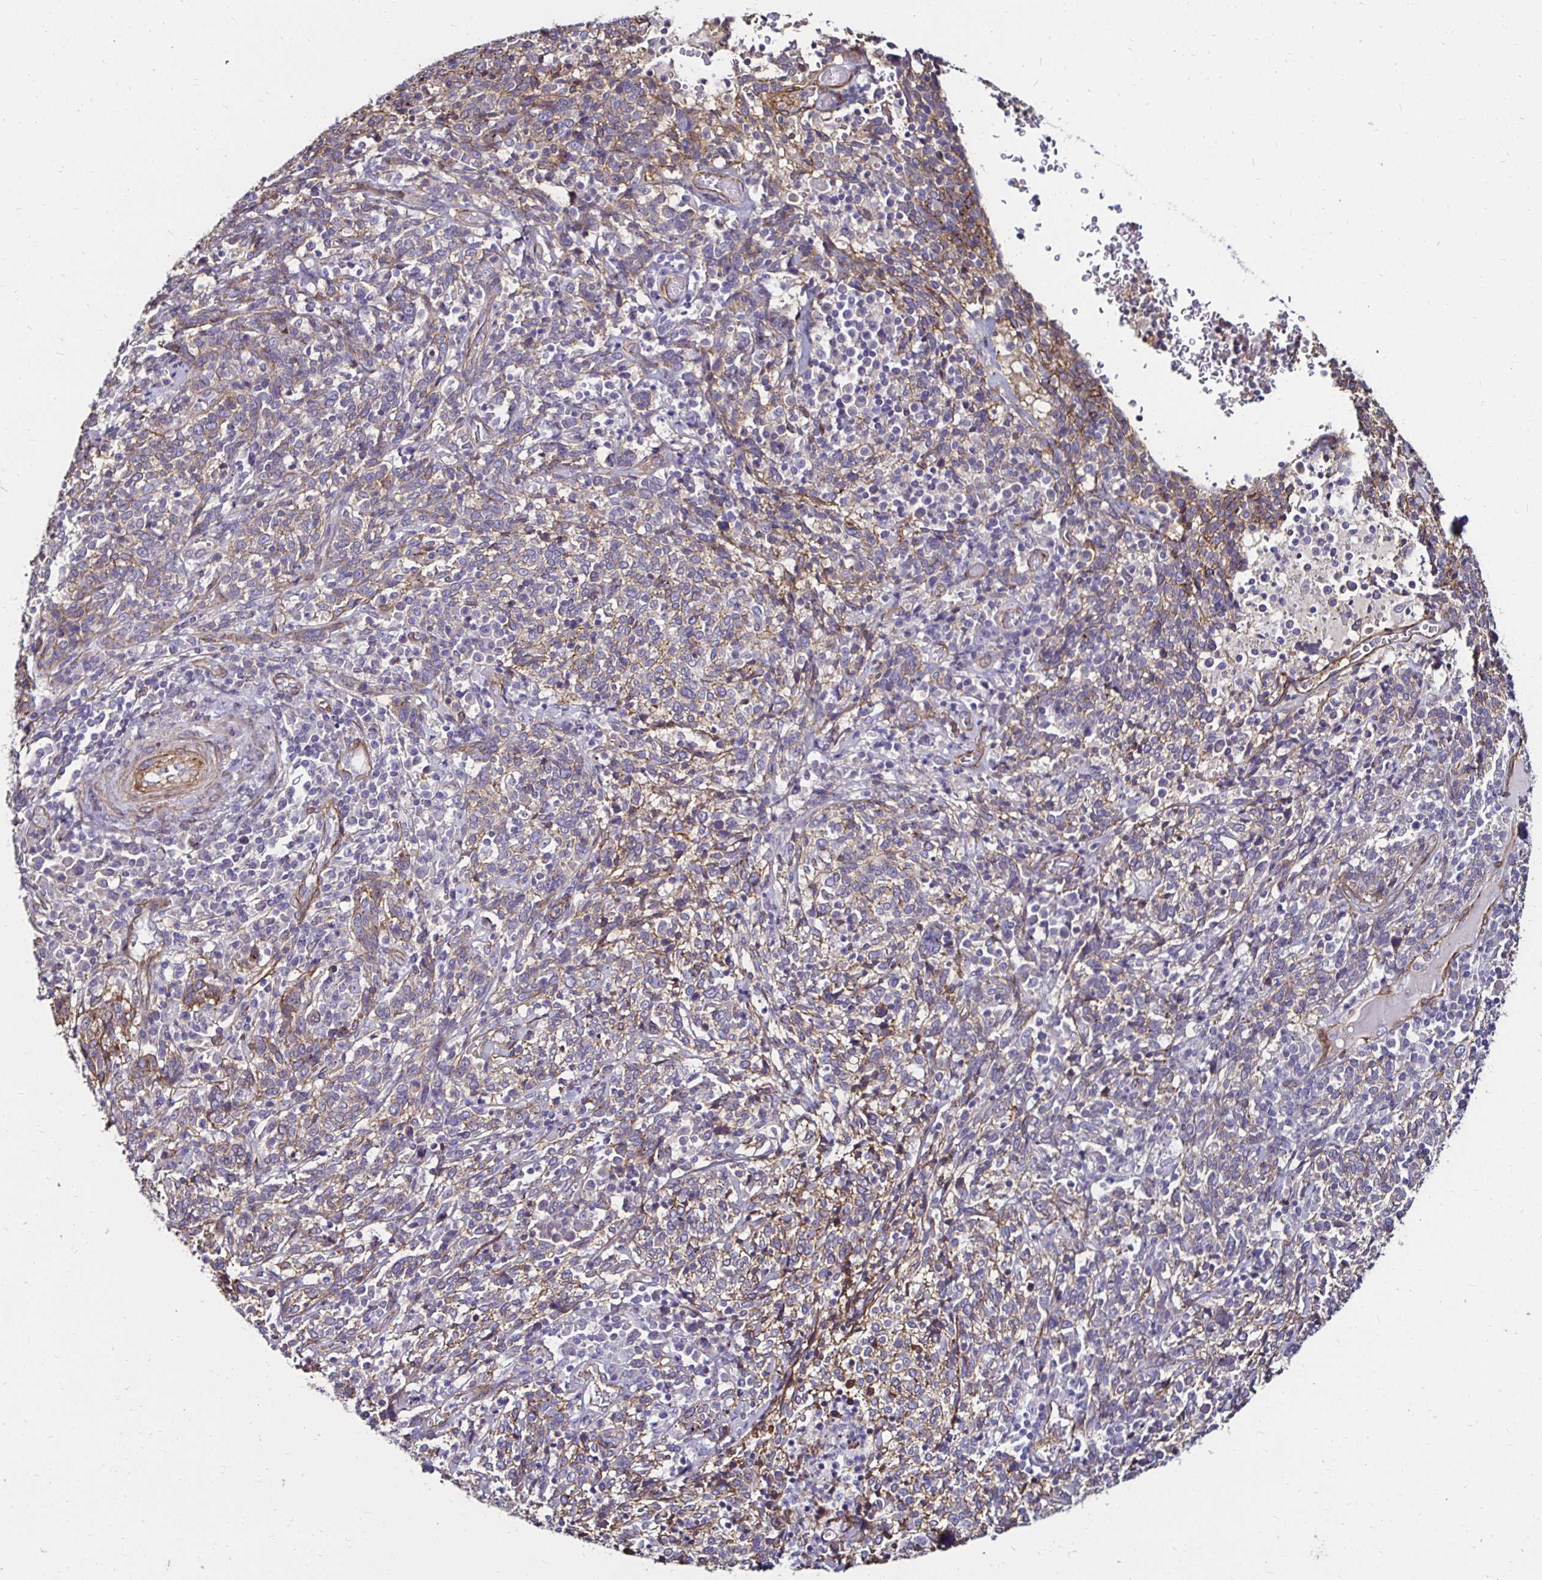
{"staining": {"intensity": "negative", "quantity": "none", "location": "none"}, "tissue": "cervical cancer", "cell_type": "Tumor cells", "image_type": "cancer", "snomed": [{"axis": "morphology", "description": "Squamous cell carcinoma, NOS"}, {"axis": "topography", "description": "Cervix"}], "caption": "The histopathology image exhibits no staining of tumor cells in squamous cell carcinoma (cervical).", "gene": "ITGB1", "patient": {"sex": "female", "age": 46}}